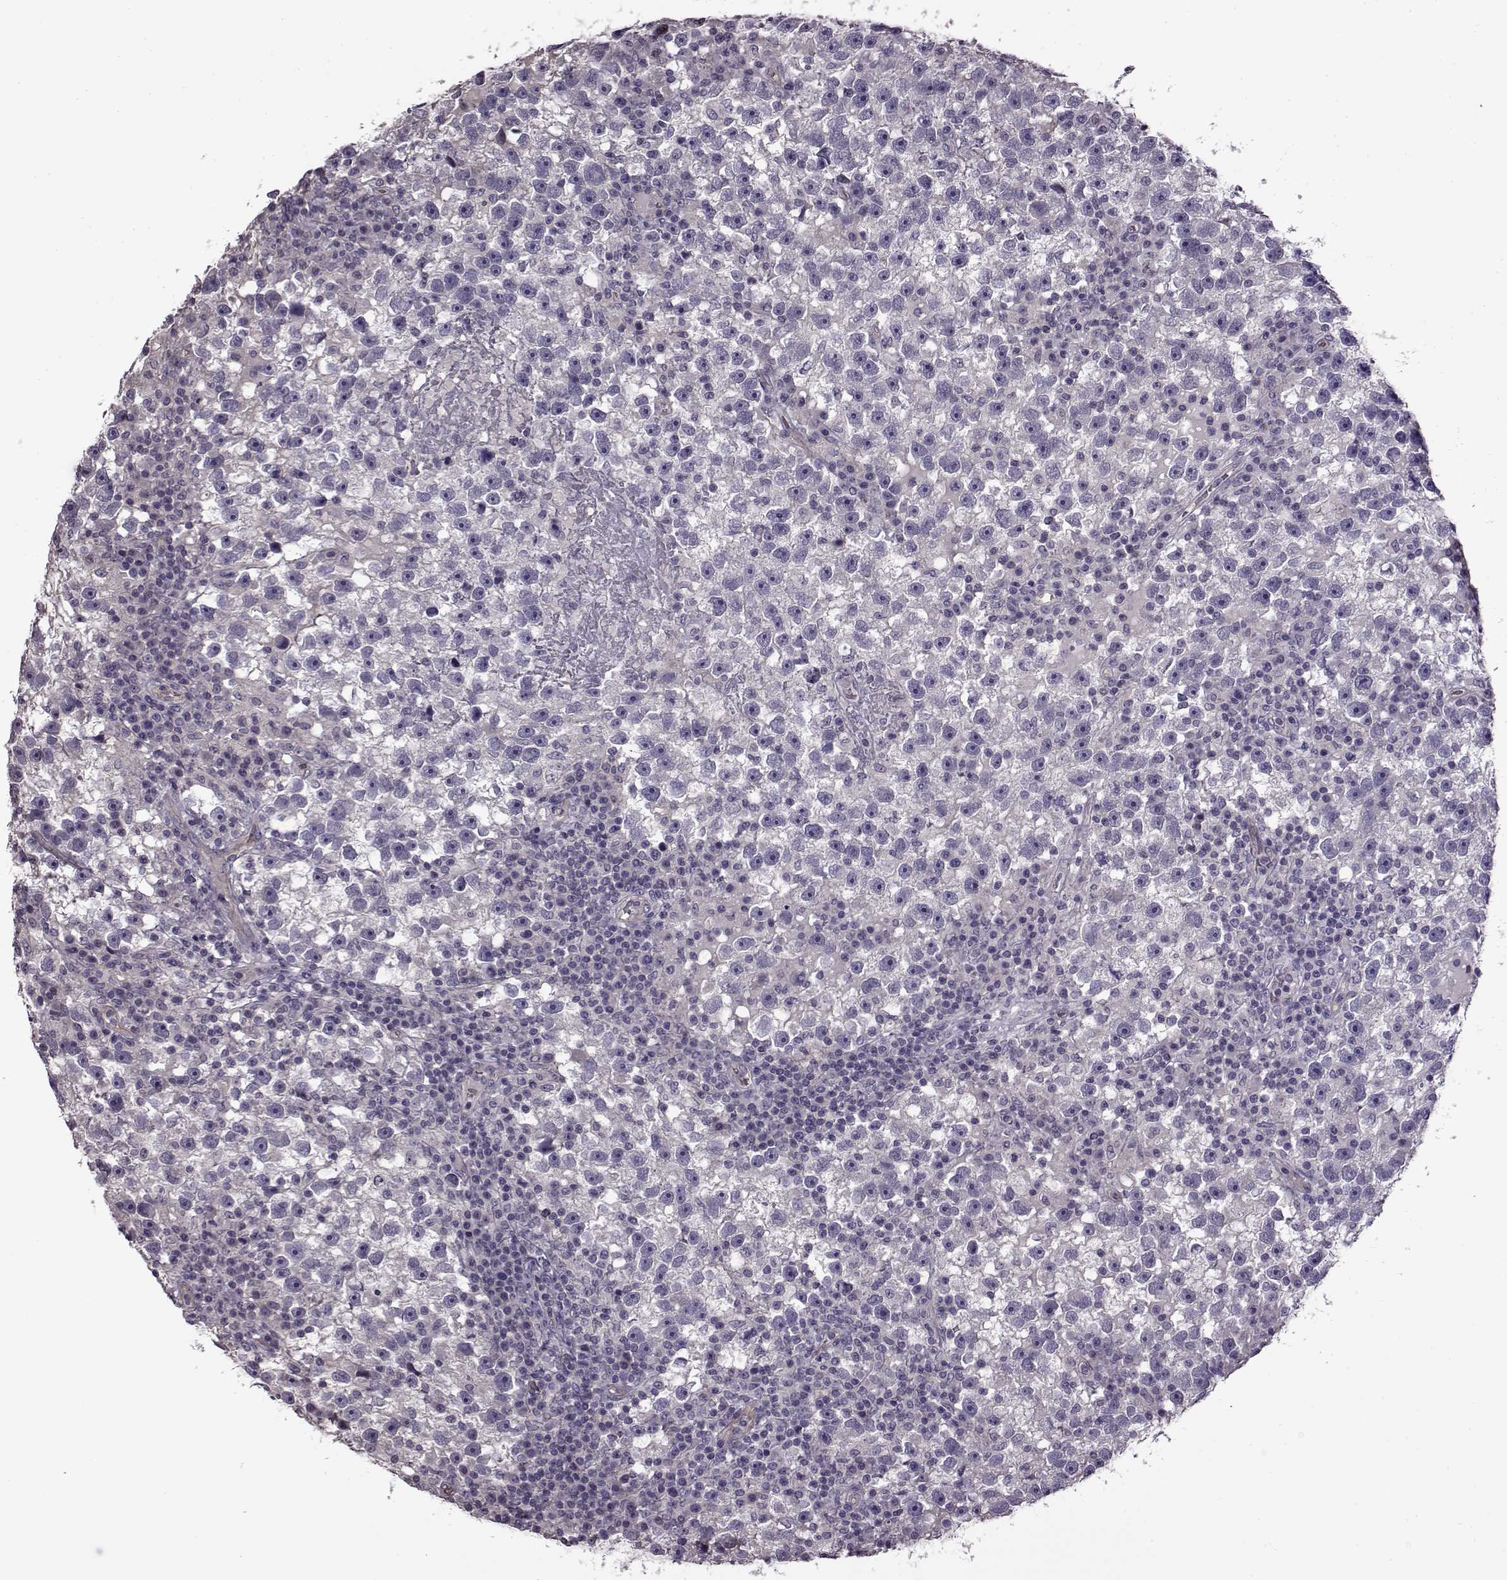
{"staining": {"intensity": "negative", "quantity": "none", "location": "none"}, "tissue": "testis cancer", "cell_type": "Tumor cells", "image_type": "cancer", "snomed": [{"axis": "morphology", "description": "Seminoma, NOS"}, {"axis": "topography", "description": "Testis"}], "caption": "Immunohistochemical staining of human testis cancer shows no significant positivity in tumor cells. The staining is performed using DAB (3,3'-diaminobenzidine) brown chromogen with nuclei counter-stained in using hematoxylin.", "gene": "EDDM3B", "patient": {"sex": "male", "age": 47}}